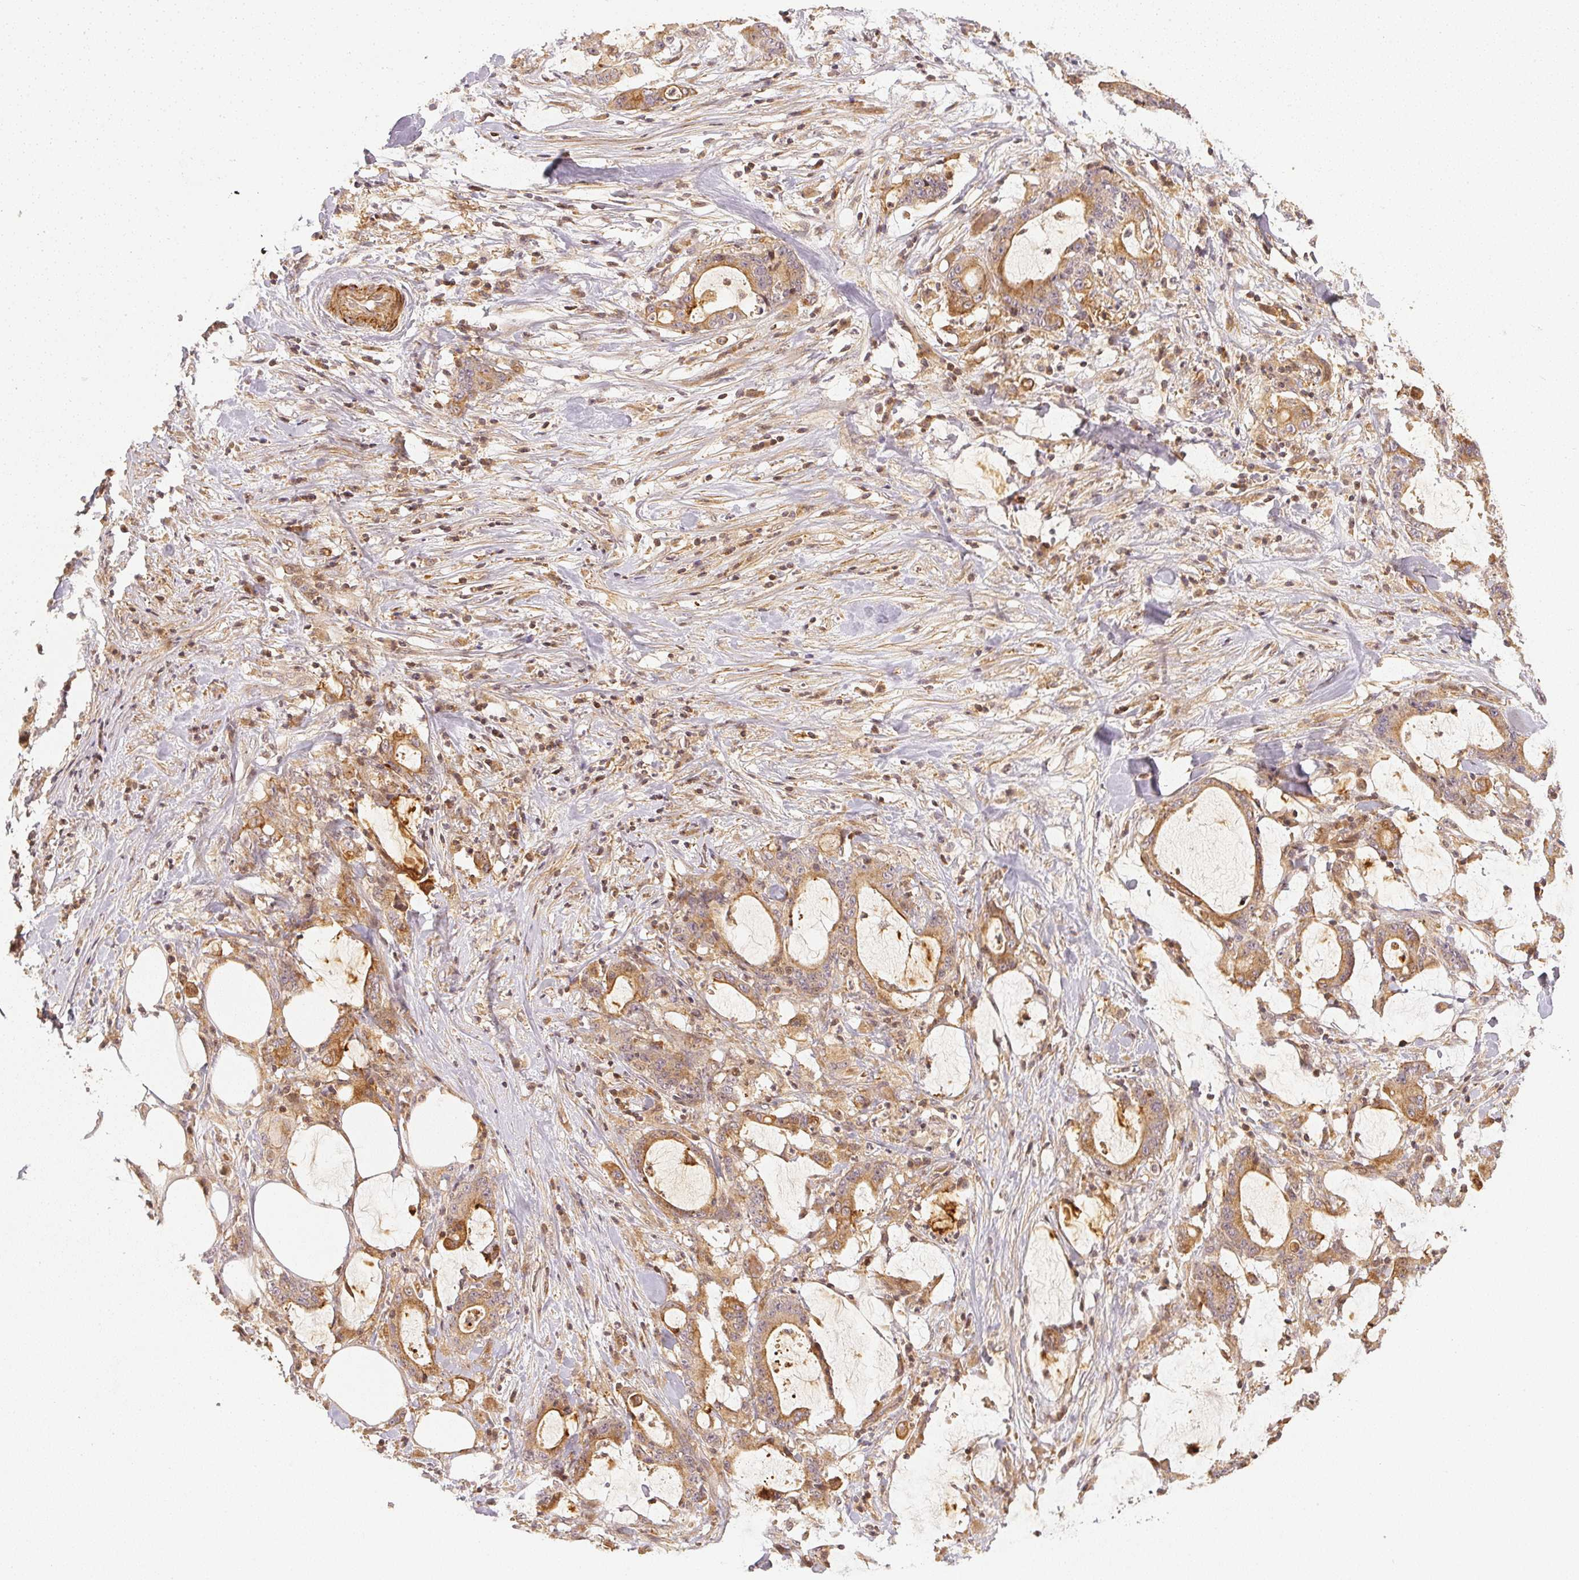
{"staining": {"intensity": "weak", "quantity": "25%-75%", "location": "cytoplasmic/membranous"}, "tissue": "stomach cancer", "cell_type": "Tumor cells", "image_type": "cancer", "snomed": [{"axis": "morphology", "description": "Adenocarcinoma, NOS"}, {"axis": "topography", "description": "Stomach, upper"}], "caption": "Tumor cells display low levels of weak cytoplasmic/membranous staining in approximately 25%-75% of cells in stomach cancer.", "gene": "SERPINE1", "patient": {"sex": "male", "age": 68}}